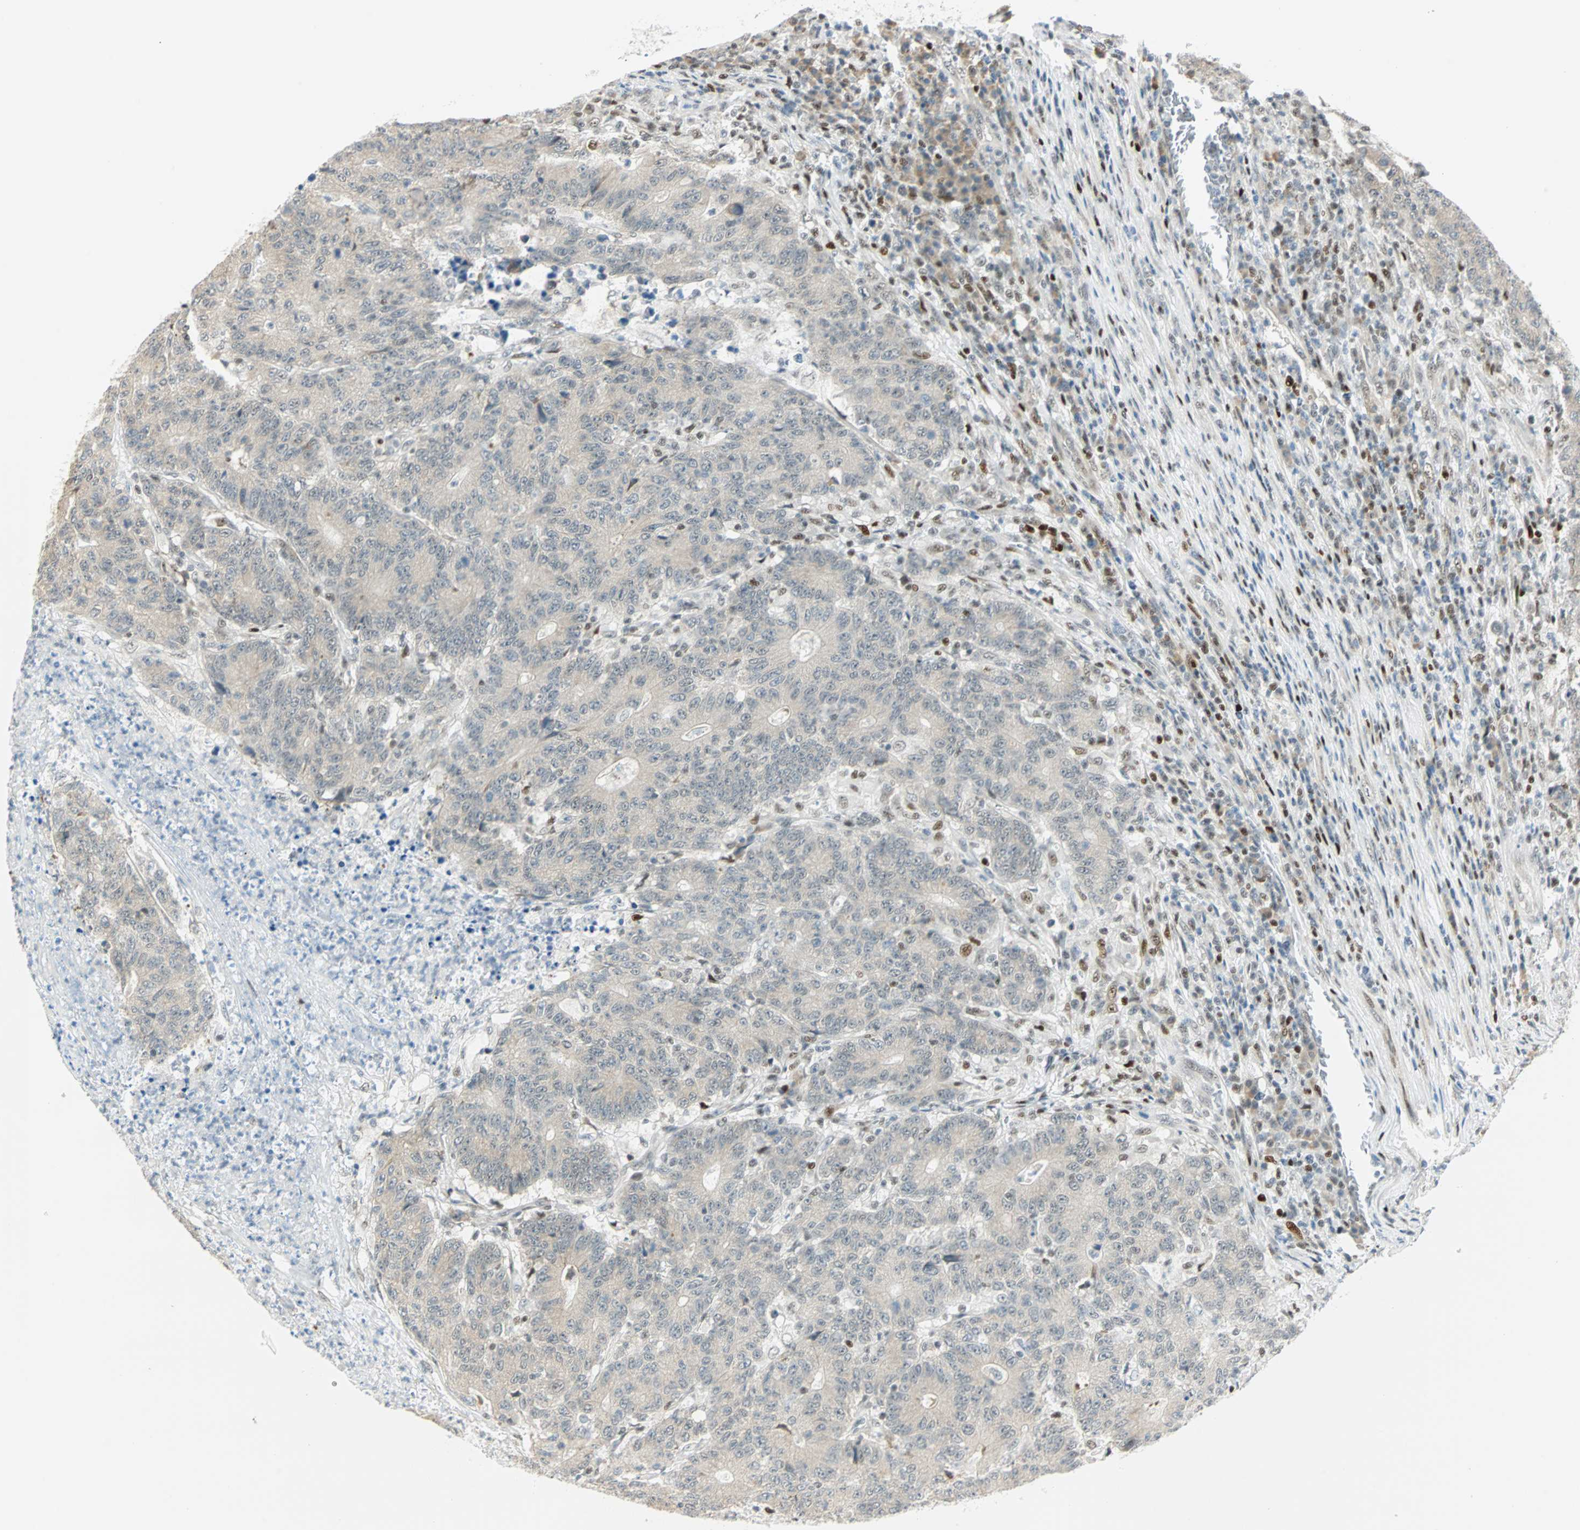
{"staining": {"intensity": "negative", "quantity": "none", "location": "none"}, "tissue": "colorectal cancer", "cell_type": "Tumor cells", "image_type": "cancer", "snomed": [{"axis": "morphology", "description": "Normal tissue, NOS"}, {"axis": "morphology", "description": "Adenocarcinoma, NOS"}, {"axis": "topography", "description": "Colon"}], "caption": "Tumor cells are negative for brown protein staining in colorectal cancer (adenocarcinoma). The staining was performed using DAB (3,3'-diaminobenzidine) to visualize the protein expression in brown, while the nuclei were stained in blue with hematoxylin (Magnification: 20x).", "gene": "MSX2", "patient": {"sex": "female", "age": 75}}